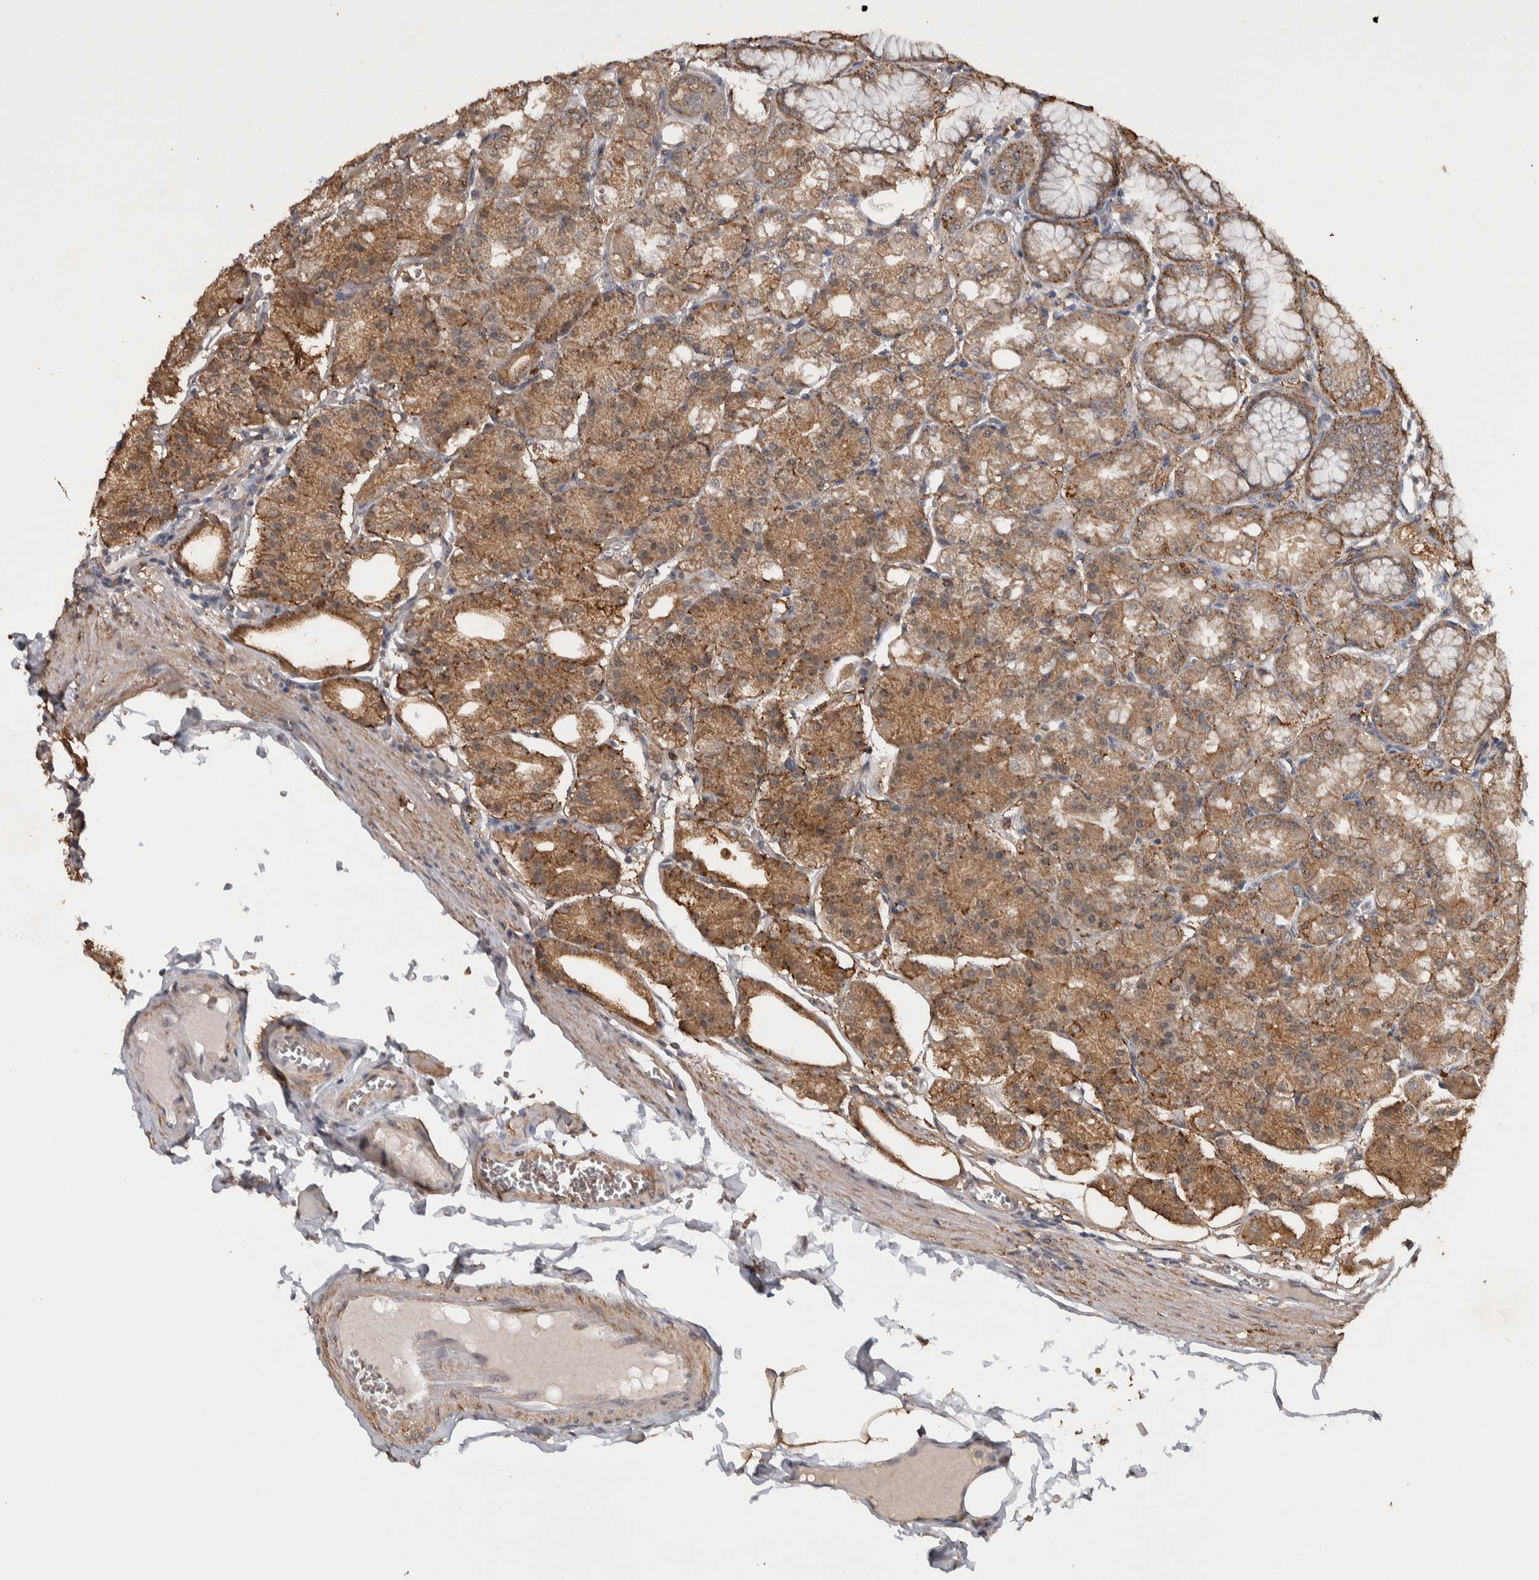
{"staining": {"intensity": "strong", "quantity": ">75%", "location": "cytoplasmic/membranous"}, "tissue": "stomach", "cell_type": "Glandular cells", "image_type": "normal", "snomed": [{"axis": "morphology", "description": "Normal tissue, NOS"}, {"axis": "topography", "description": "Stomach, lower"}], "caption": "Immunohistochemistry (DAB) staining of normal human stomach exhibits strong cytoplasmic/membranous protein positivity in about >75% of glandular cells.", "gene": "DVL2", "patient": {"sex": "male", "age": 71}}